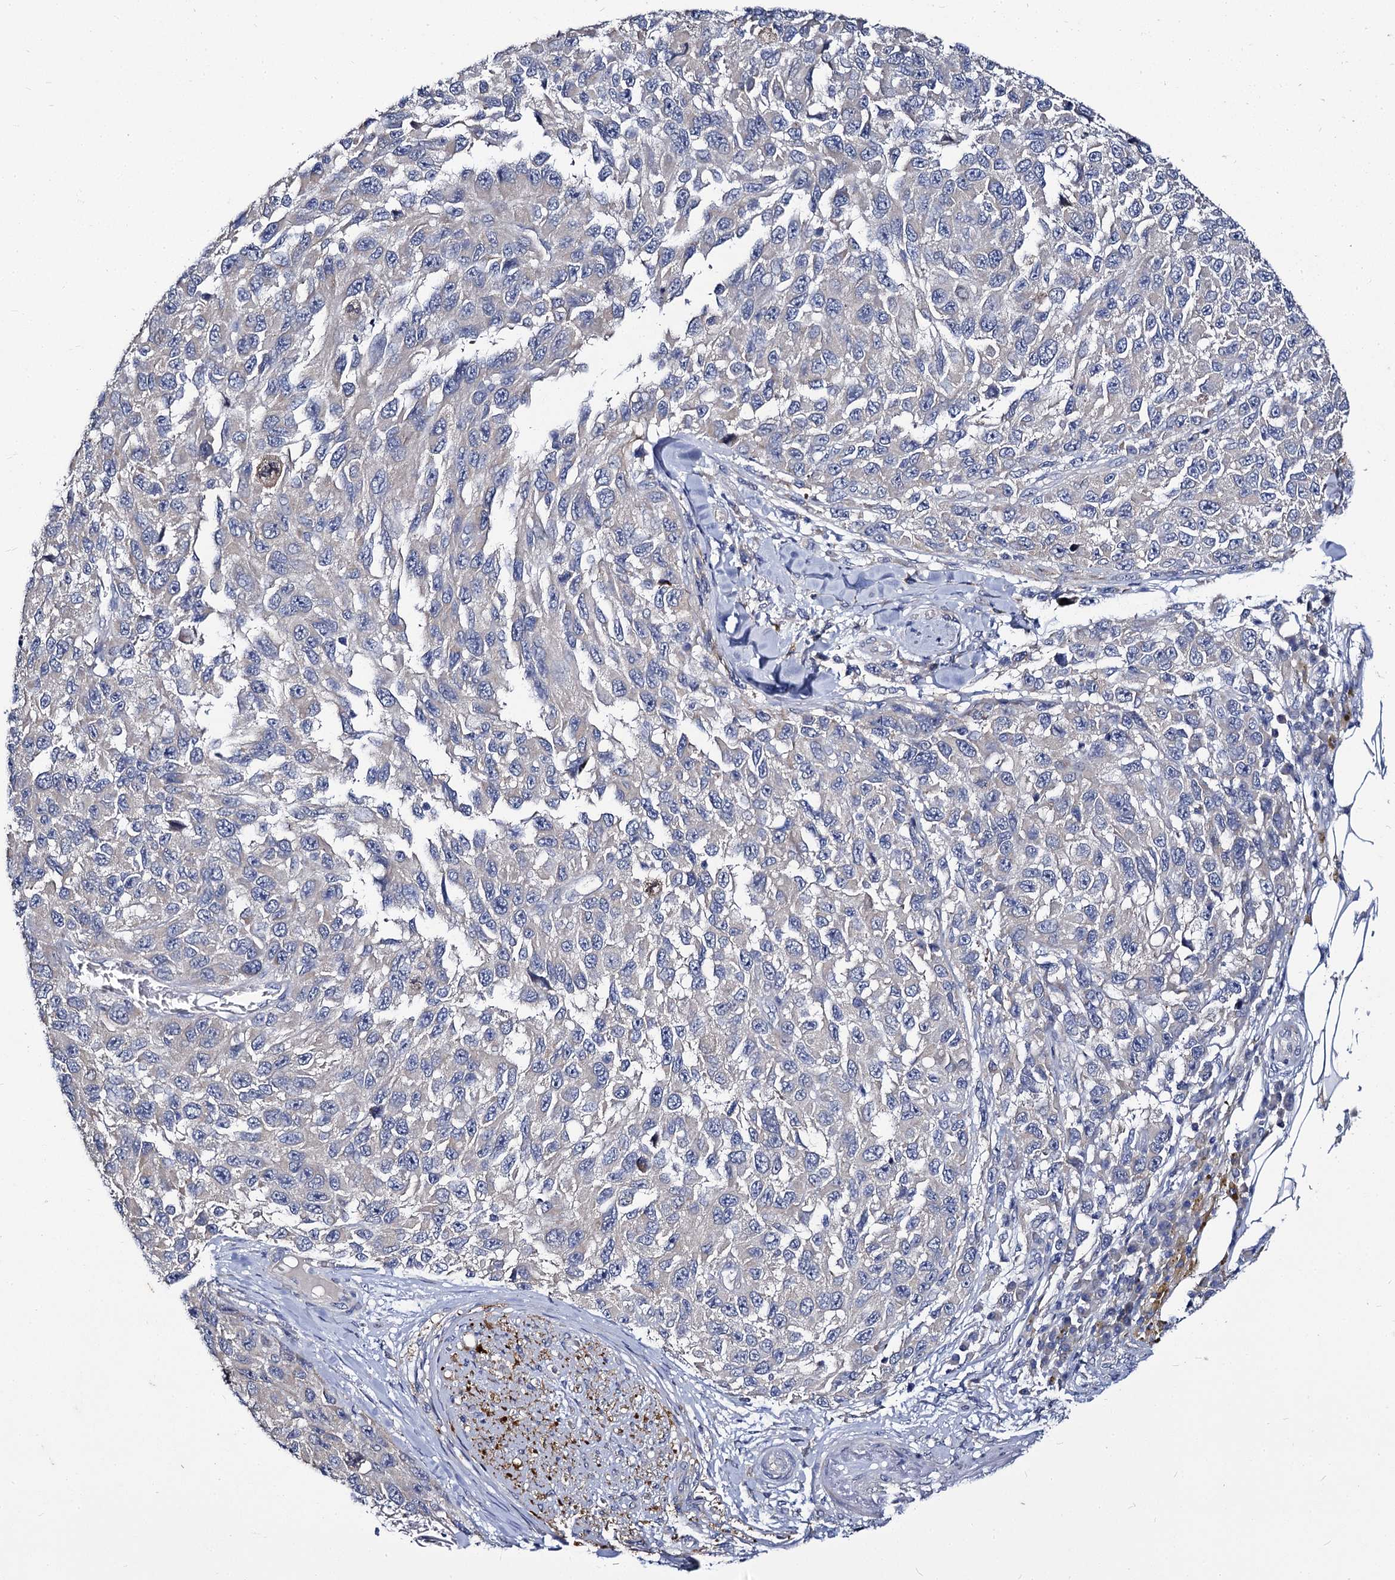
{"staining": {"intensity": "negative", "quantity": "none", "location": "none"}, "tissue": "melanoma", "cell_type": "Tumor cells", "image_type": "cancer", "snomed": [{"axis": "morphology", "description": "Normal tissue, NOS"}, {"axis": "morphology", "description": "Malignant melanoma, NOS"}, {"axis": "topography", "description": "Skin"}], "caption": "This is an immunohistochemistry micrograph of human melanoma. There is no staining in tumor cells.", "gene": "PANX2", "patient": {"sex": "female", "age": 96}}